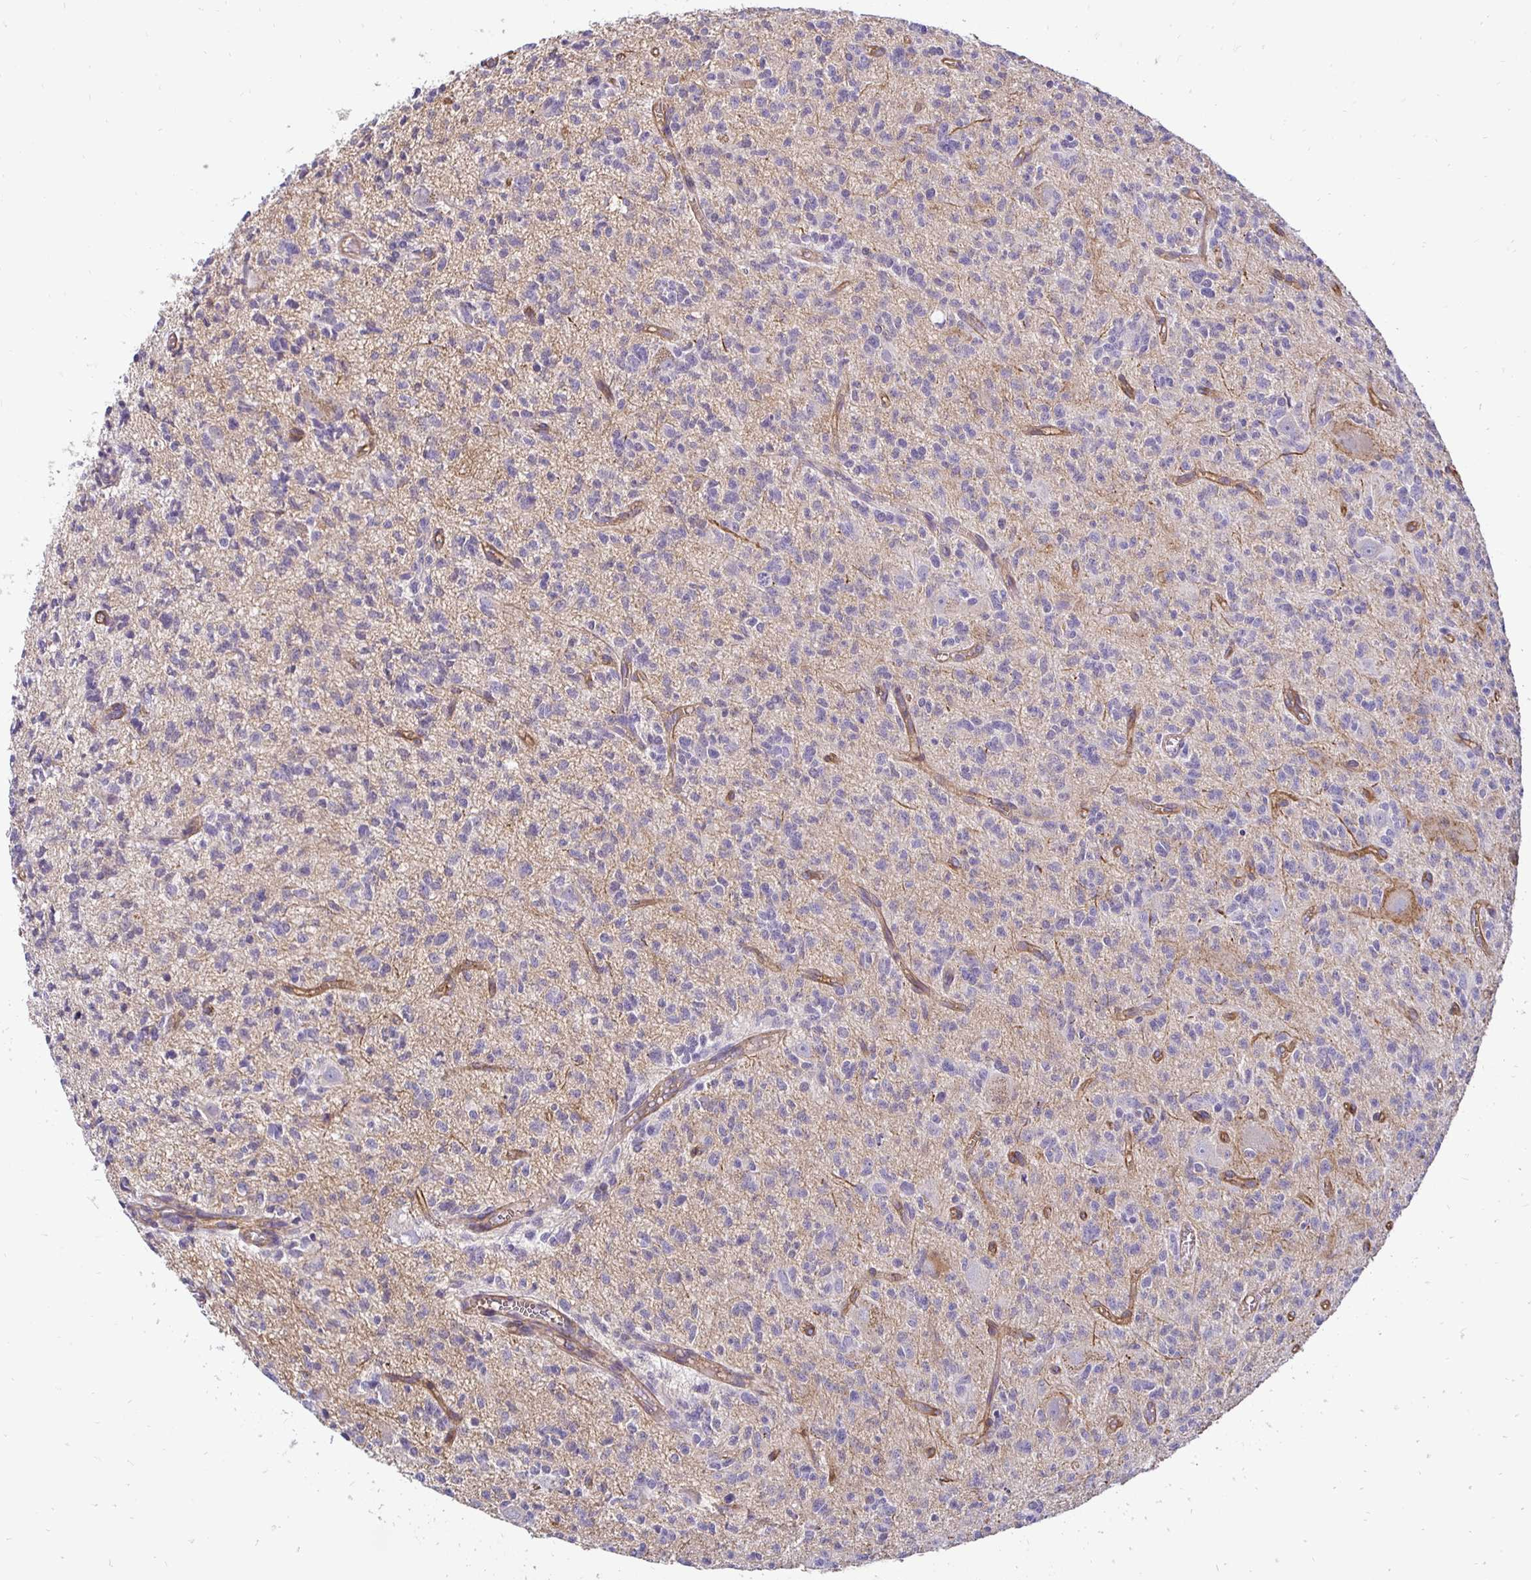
{"staining": {"intensity": "negative", "quantity": "none", "location": "none"}, "tissue": "glioma", "cell_type": "Tumor cells", "image_type": "cancer", "snomed": [{"axis": "morphology", "description": "Glioma, malignant, Low grade"}, {"axis": "topography", "description": "Brain"}], "caption": "Immunohistochemical staining of malignant glioma (low-grade) demonstrates no significant positivity in tumor cells. Nuclei are stained in blue.", "gene": "SLC9A1", "patient": {"sex": "male", "age": 64}}